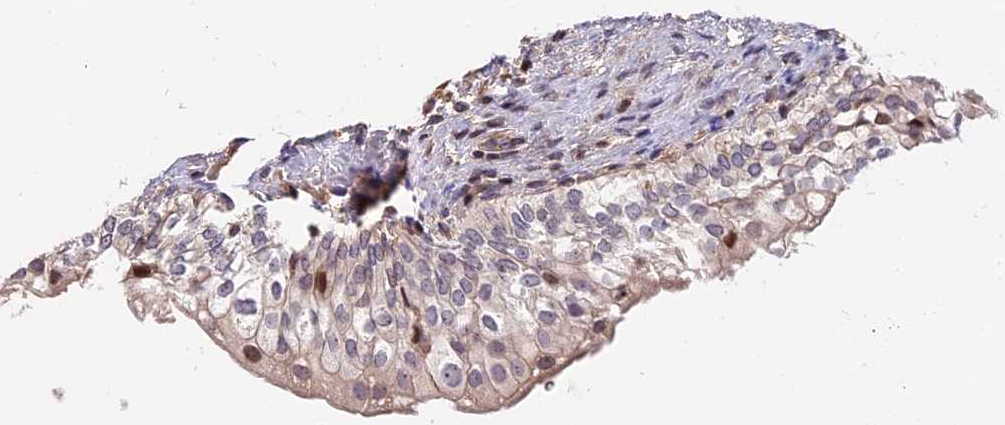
{"staining": {"intensity": "moderate", "quantity": "<25%", "location": "nuclear"}, "tissue": "urinary bladder", "cell_type": "Urothelial cells", "image_type": "normal", "snomed": [{"axis": "morphology", "description": "Normal tissue, NOS"}, {"axis": "topography", "description": "Urinary bladder"}], "caption": "Urinary bladder stained with DAB (3,3'-diaminobenzidine) immunohistochemistry (IHC) shows low levels of moderate nuclear positivity in about <25% of urothelial cells.", "gene": "ARHGAP17", "patient": {"sex": "male", "age": 55}}